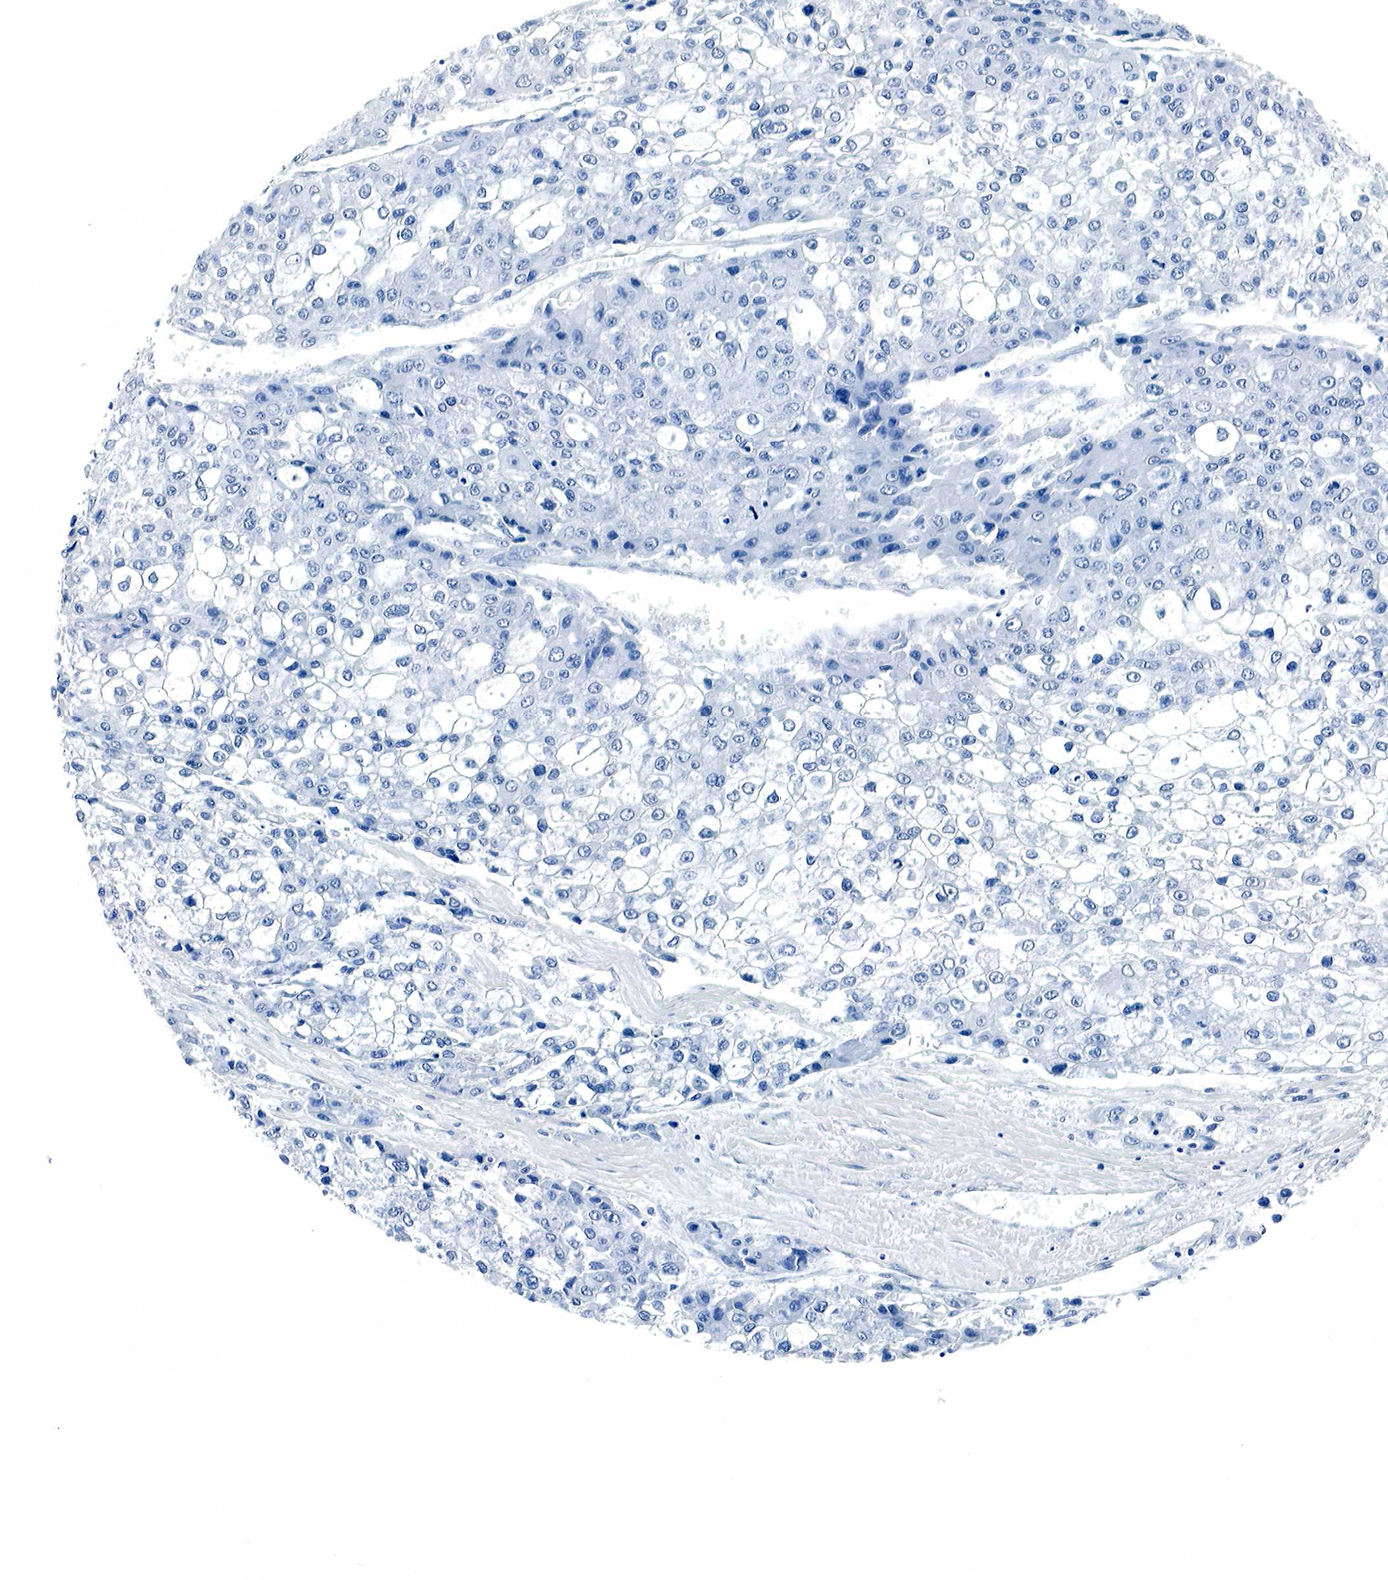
{"staining": {"intensity": "negative", "quantity": "none", "location": "none"}, "tissue": "stomach cancer", "cell_type": "Tumor cells", "image_type": "cancer", "snomed": [{"axis": "morphology", "description": "Adenocarcinoma, NOS"}, {"axis": "topography", "description": "Stomach"}], "caption": "This is an immunohistochemistry (IHC) photomicrograph of stomach adenocarcinoma. There is no expression in tumor cells.", "gene": "GAST", "patient": {"sex": "female", "age": 76}}